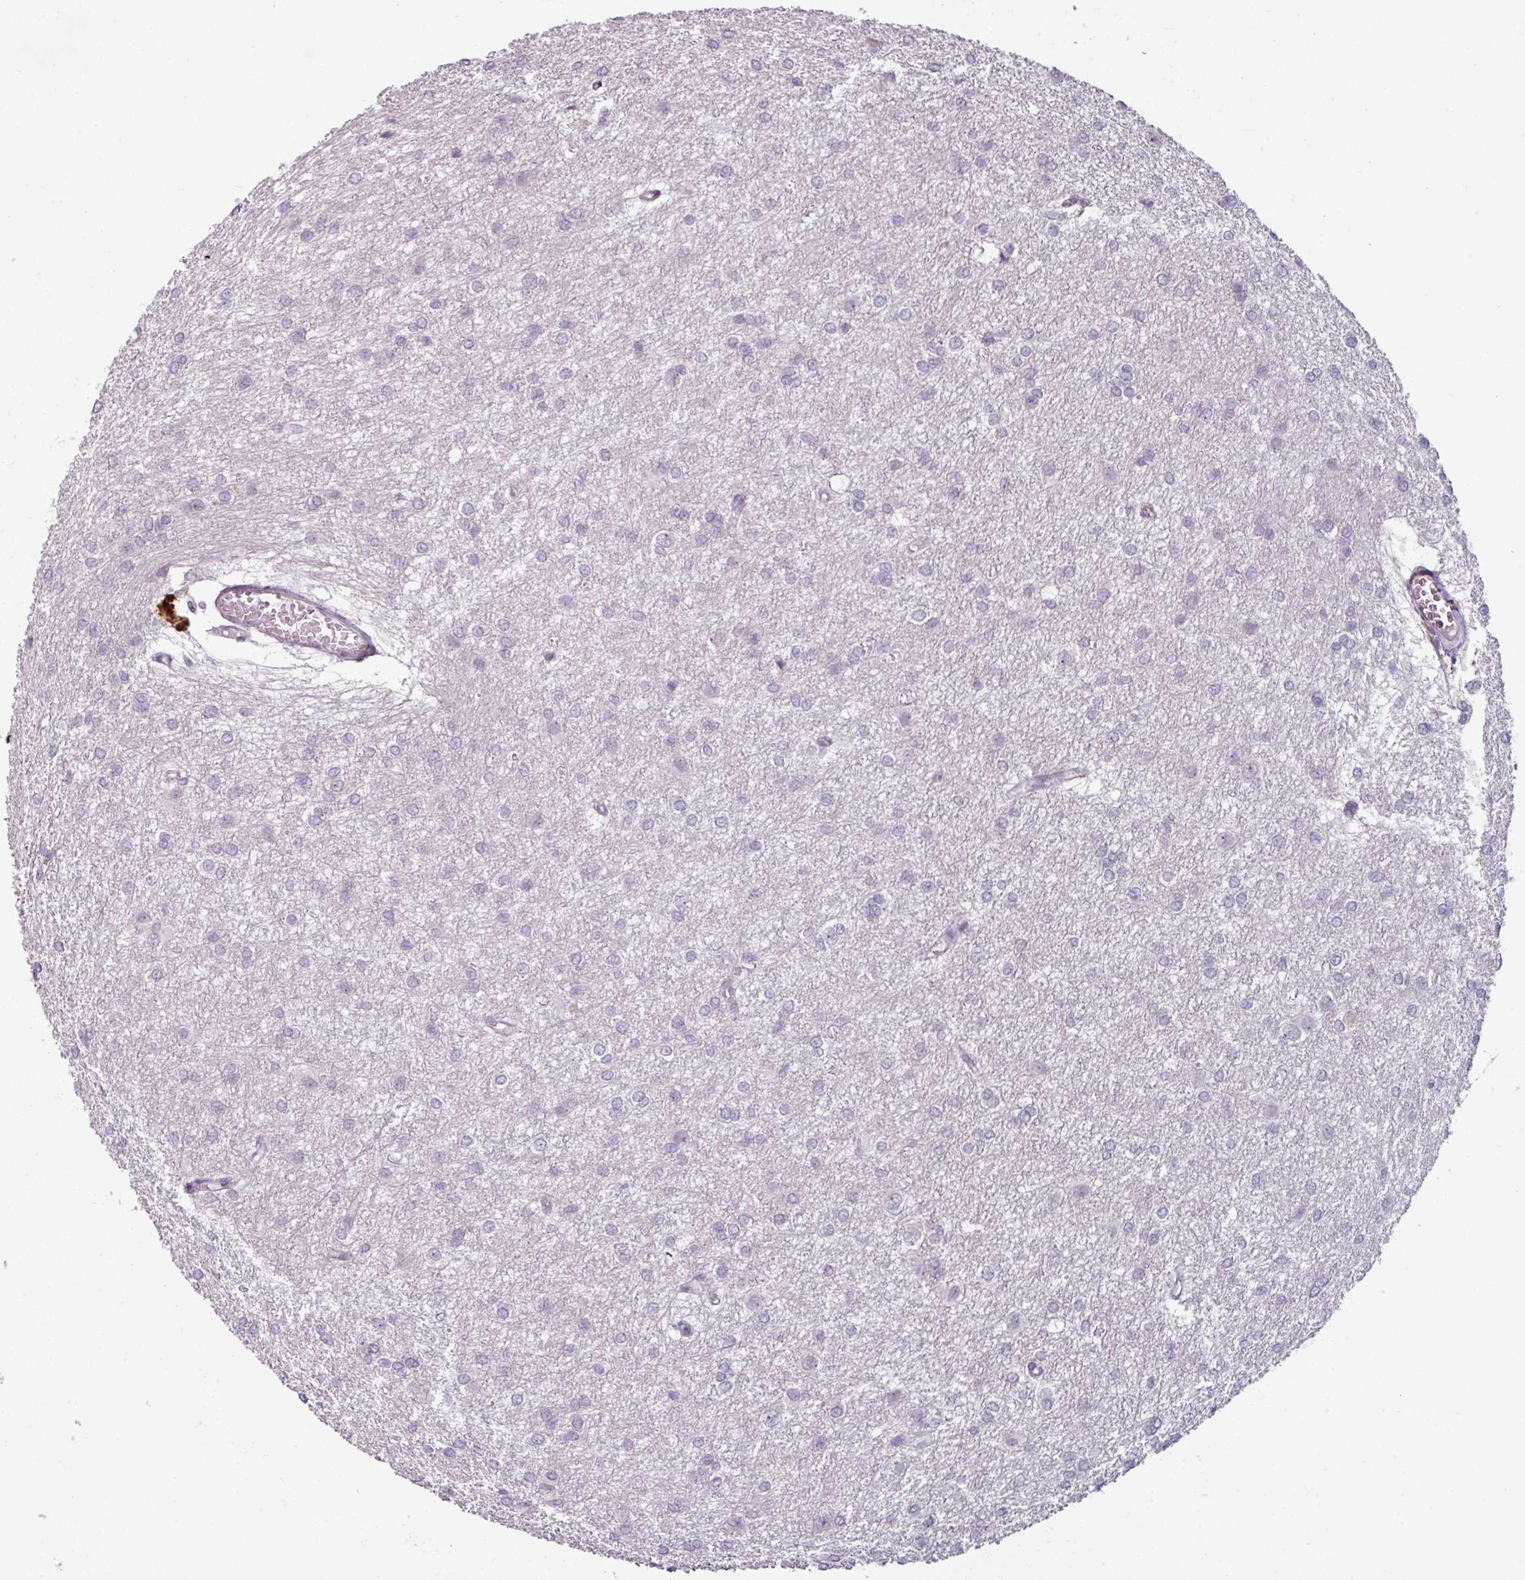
{"staining": {"intensity": "negative", "quantity": "none", "location": "none"}, "tissue": "glioma", "cell_type": "Tumor cells", "image_type": "cancer", "snomed": [{"axis": "morphology", "description": "Glioma, malignant, High grade"}, {"axis": "topography", "description": "Brain"}], "caption": "A micrograph of human glioma is negative for staining in tumor cells.", "gene": "UVSSA", "patient": {"sex": "female", "age": 50}}